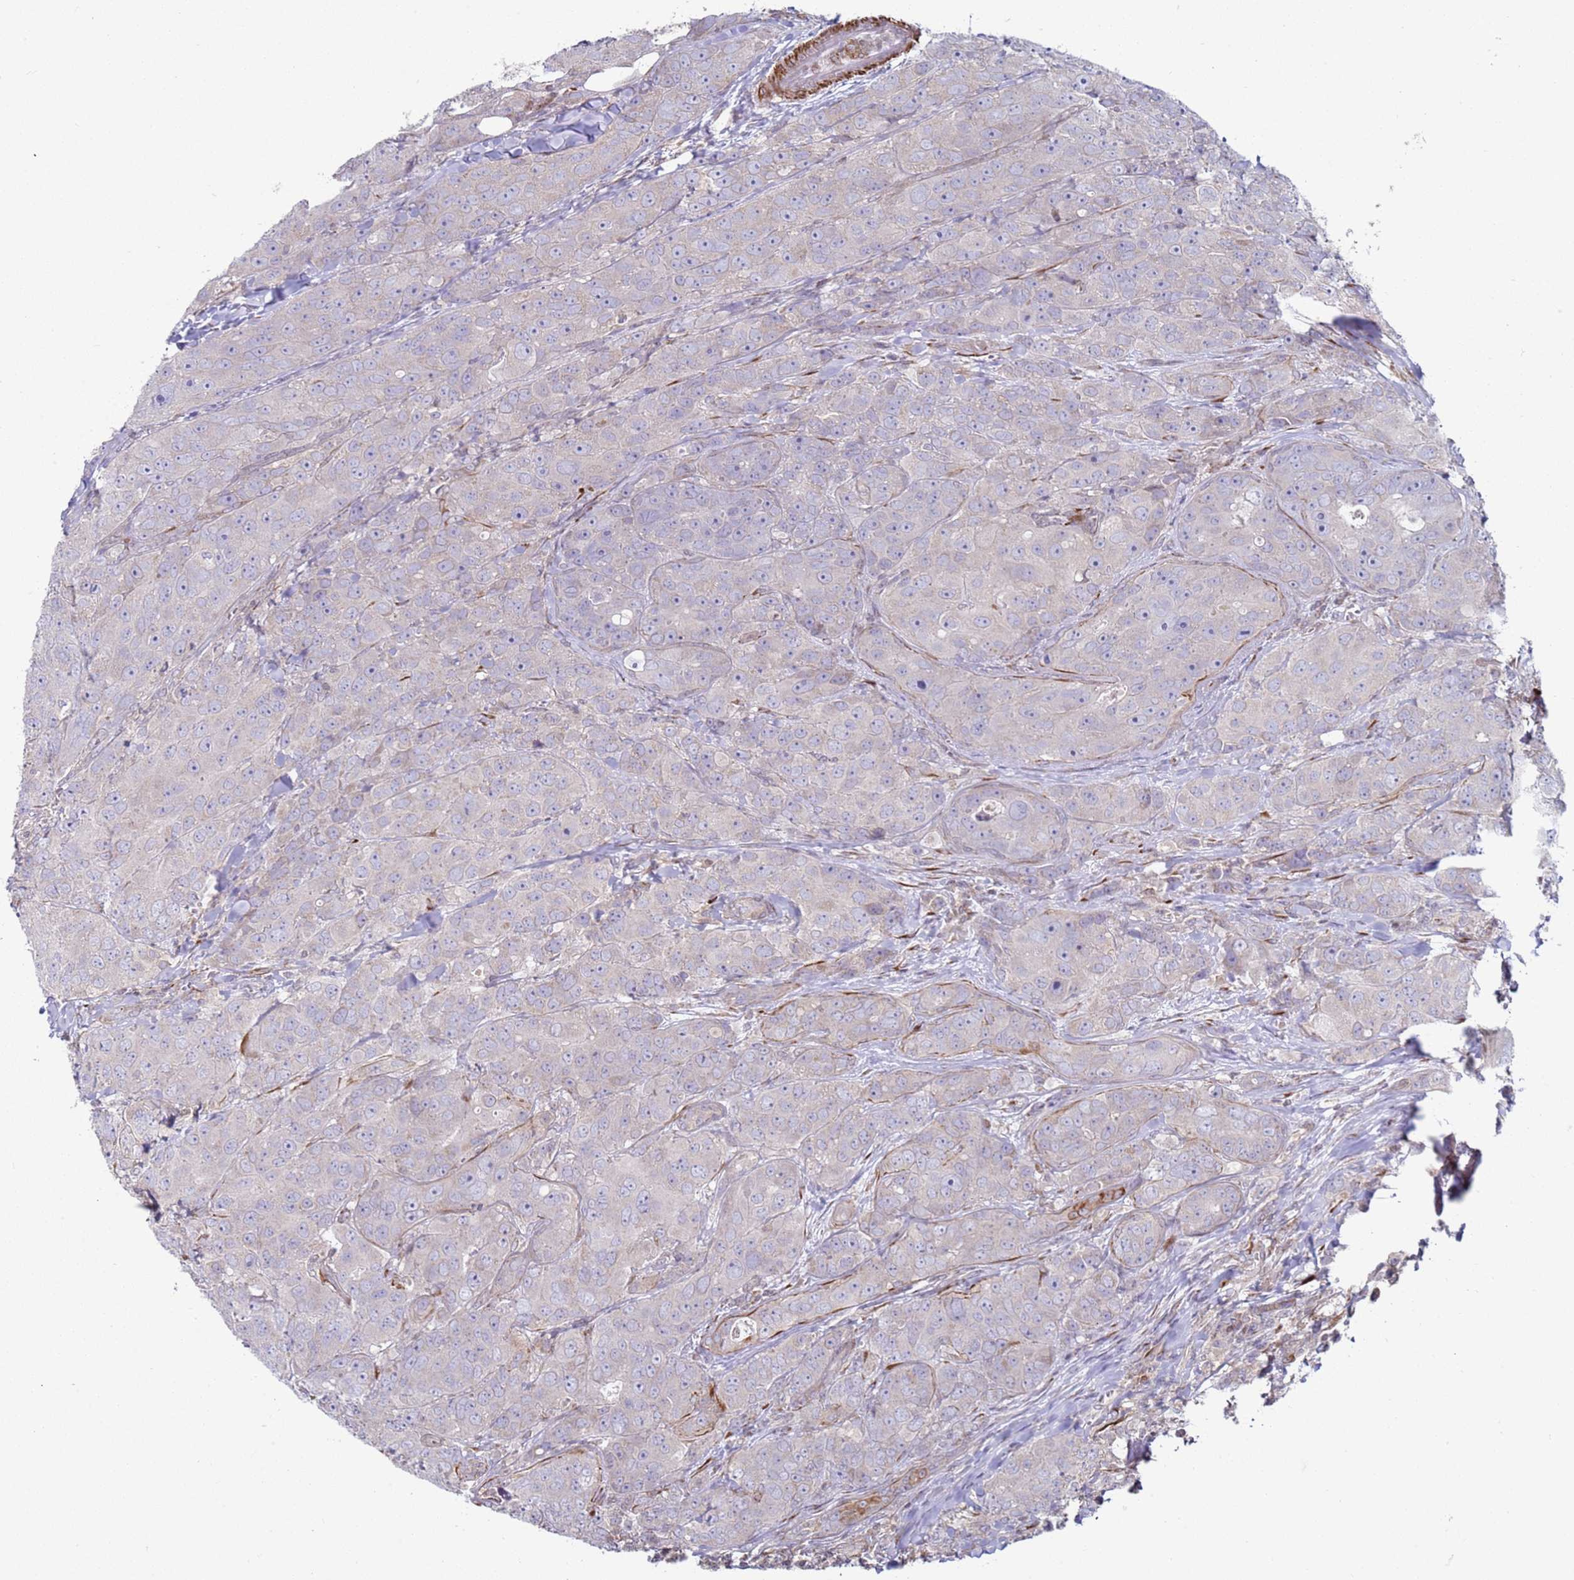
{"staining": {"intensity": "negative", "quantity": "none", "location": "none"}, "tissue": "breast cancer", "cell_type": "Tumor cells", "image_type": "cancer", "snomed": [{"axis": "morphology", "description": "Duct carcinoma"}, {"axis": "topography", "description": "Breast"}], "caption": "Breast cancer (invasive ductal carcinoma) stained for a protein using IHC demonstrates no expression tumor cells.", "gene": "SNAPC4", "patient": {"sex": "female", "age": 43}}